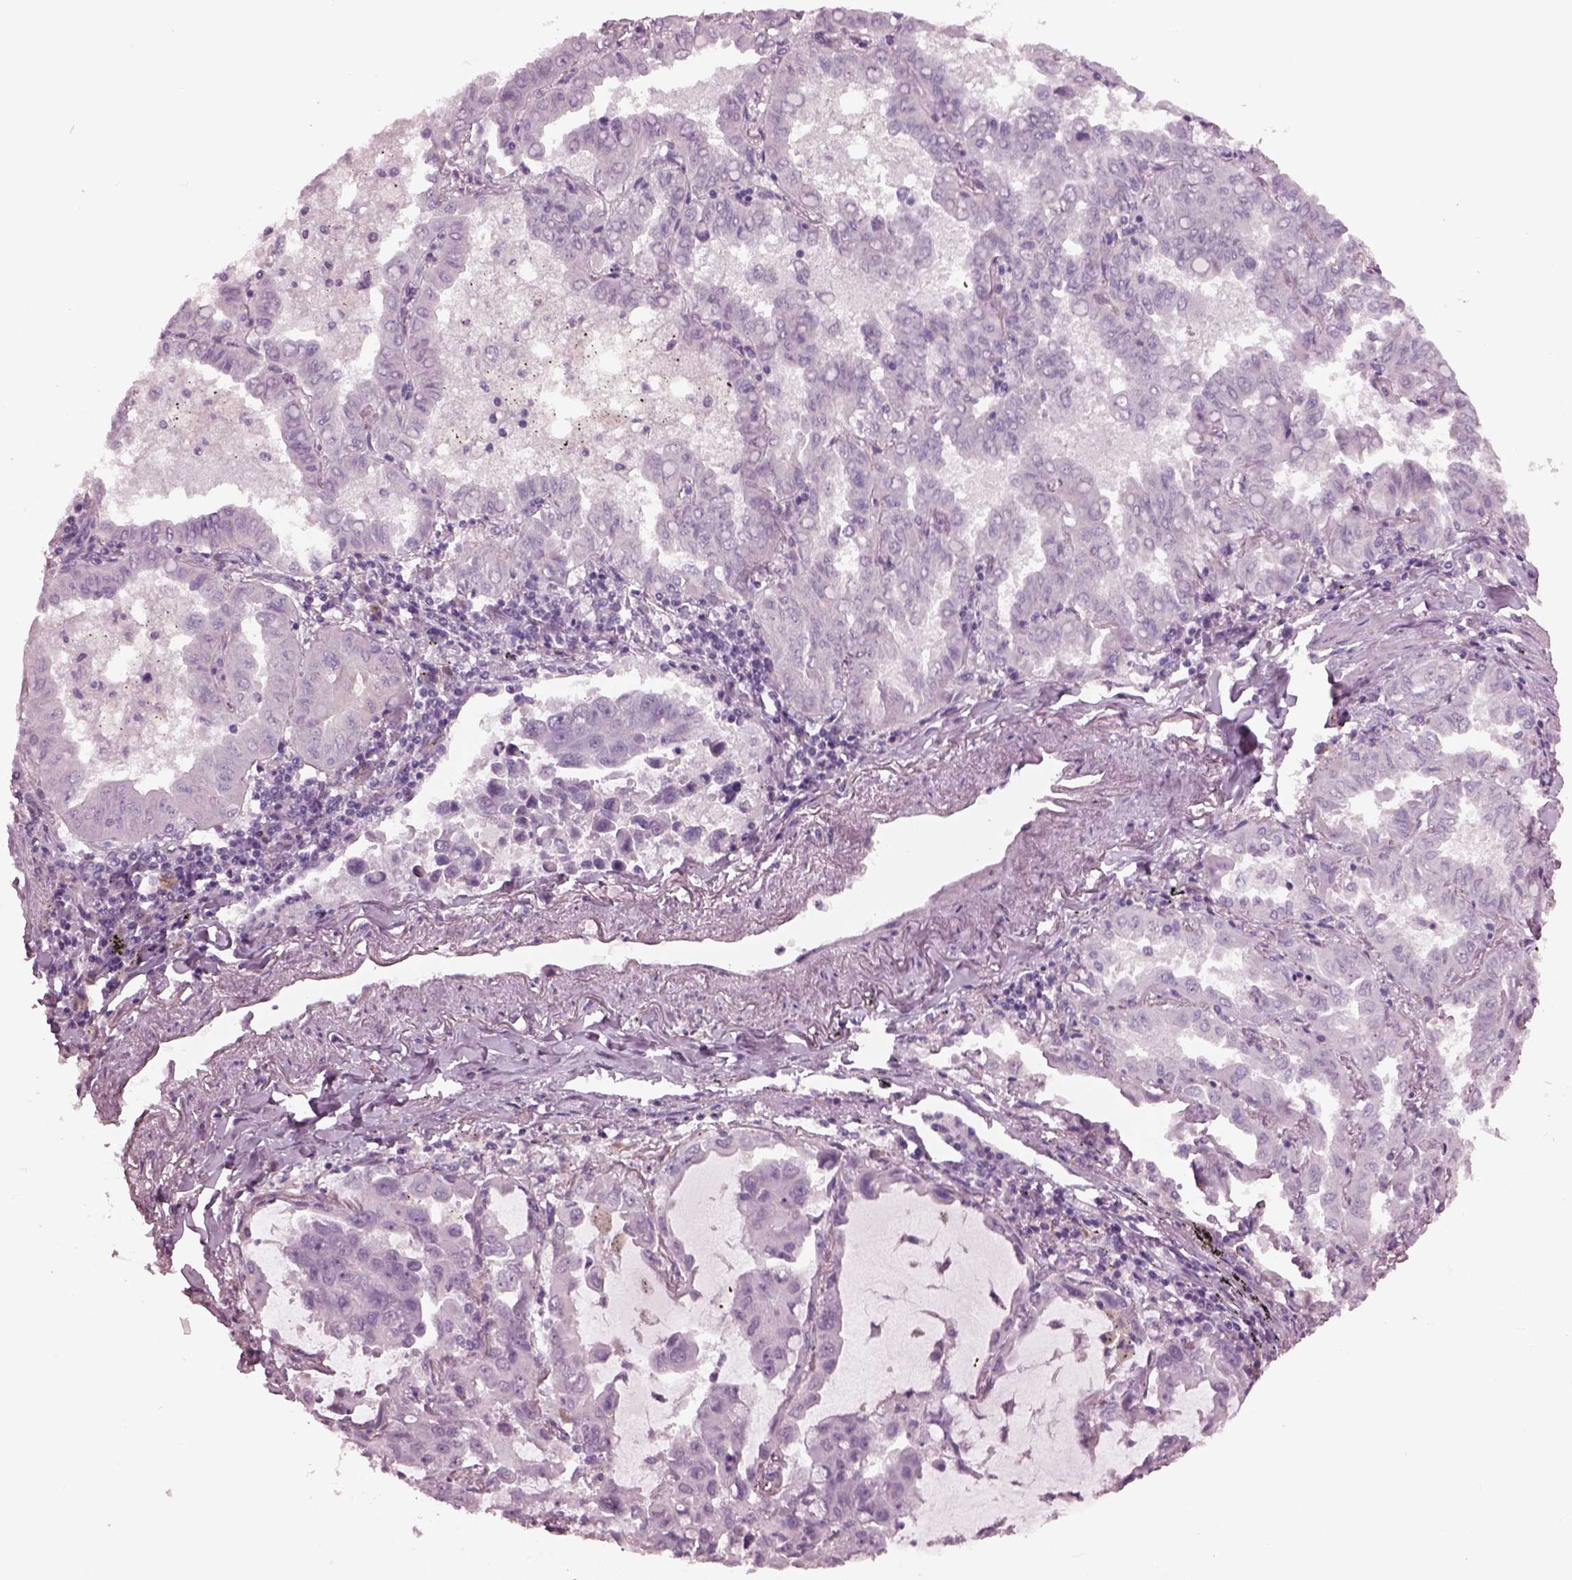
{"staining": {"intensity": "negative", "quantity": "none", "location": "none"}, "tissue": "lung cancer", "cell_type": "Tumor cells", "image_type": "cancer", "snomed": [{"axis": "morphology", "description": "Adenocarcinoma, NOS"}, {"axis": "topography", "description": "Lung"}], "caption": "This histopathology image is of lung adenocarcinoma stained with immunohistochemistry to label a protein in brown with the nuclei are counter-stained blue. There is no positivity in tumor cells.", "gene": "CYLC1", "patient": {"sex": "male", "age": 64}}